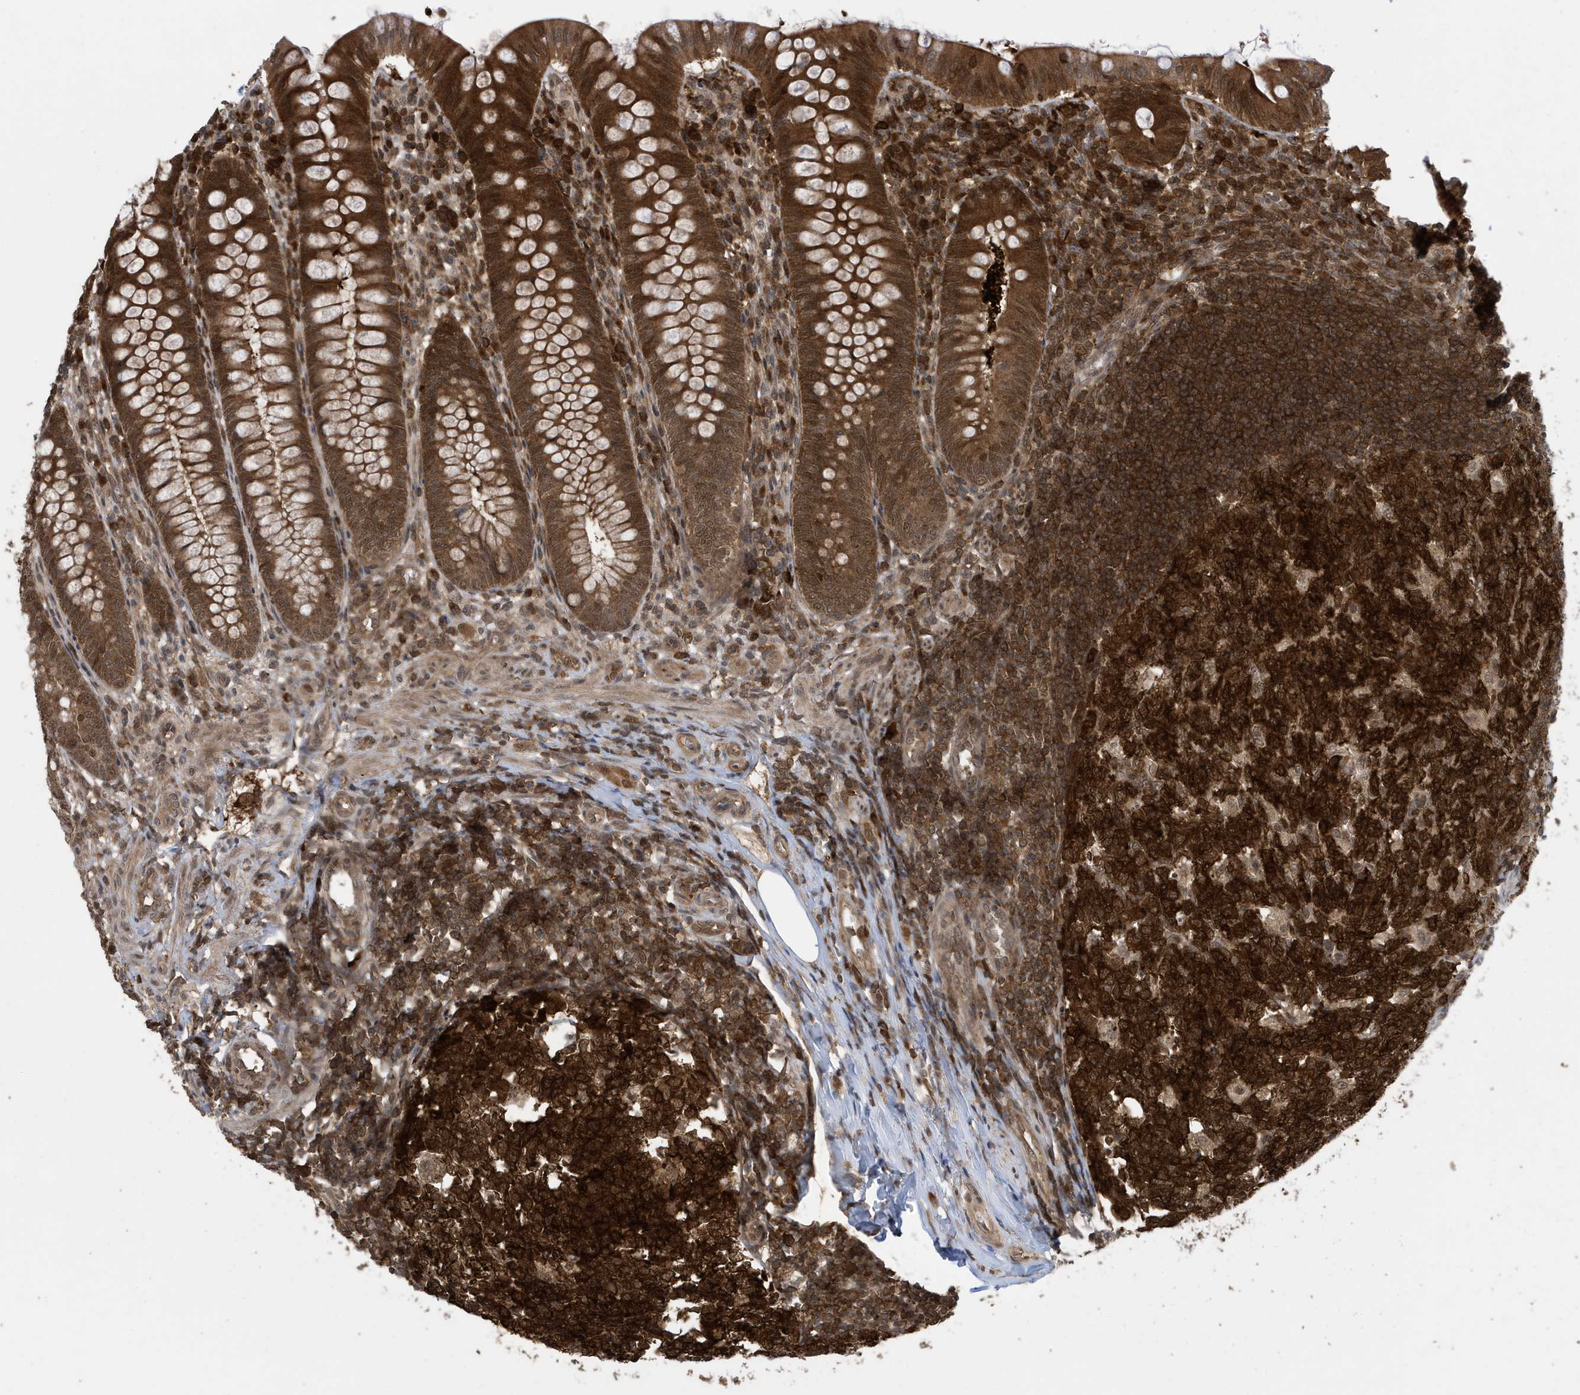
{"staining": {"intensity": "moderate", "quantity": ">75%", "location": "cytoplasmic/membranous,nuclear"}, "tissue": "appendix", "cell_type": "Glandular cells", "image_type": "normal", "snomed": [{"axis": "morphology", "description": "Normal tissue, NOS"}, {"axis": "topography", "description": "Appendix"}], "caption": "Immunohistochemical staining of unremarkable appendix reveals medium levels of moderate cytoplasmic/membranous,nuclear expression in about >75% of glandular cells.", "gene": "UBQLN1", "patient": {"sex": "male", "age": 14}}